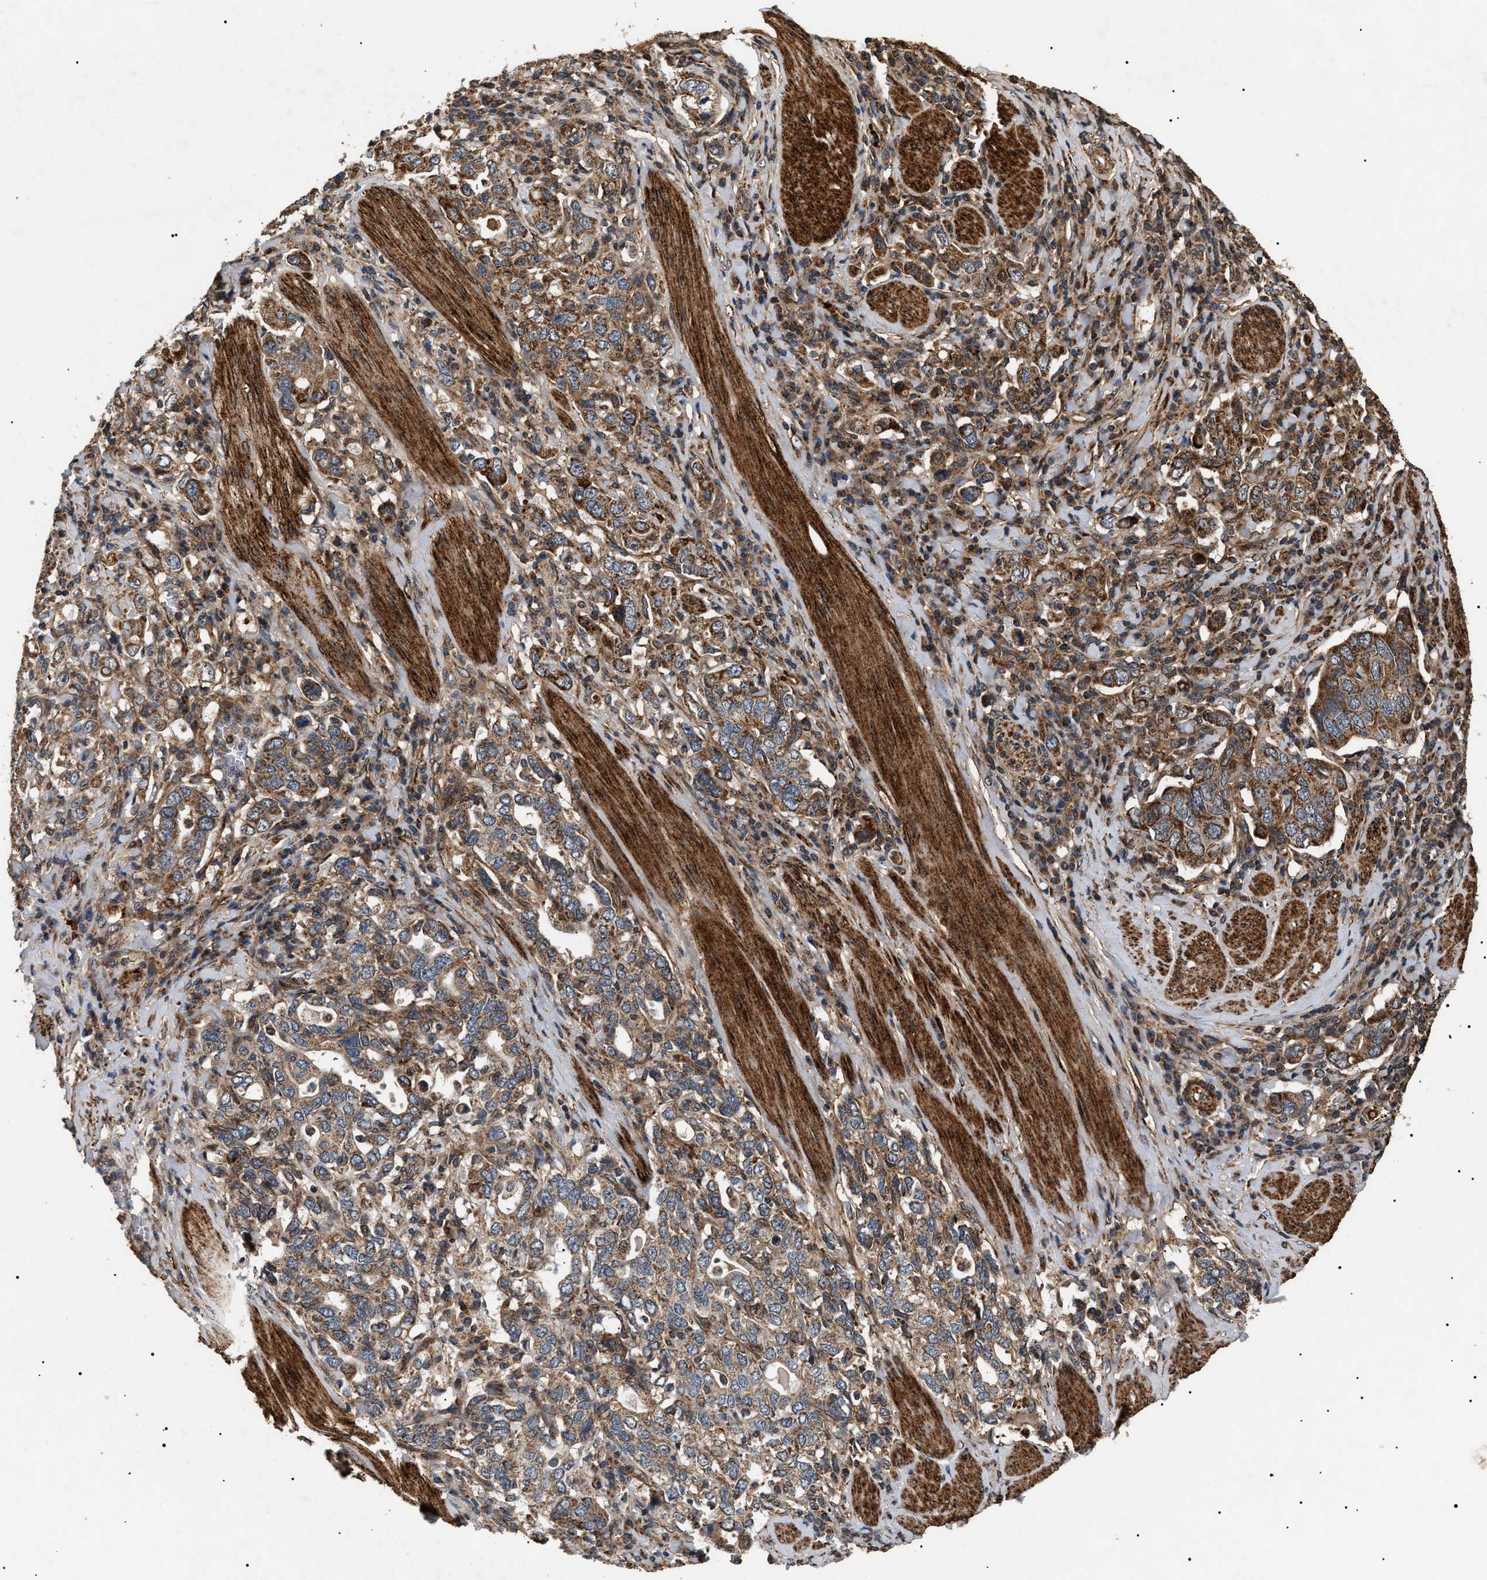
{"staining": {"intensity": "moderate", "quantity": ">75%", "location": "cytoplasmic/membranous"}, "tissue": "stomach cancer", "cell_type": "Tumor cells", "image_type": "cancer", "snomed": [{"axis": "morphology", "description": "Adenocarcinoma, NOS"}, {"axis": "topography", "description": "Stomach, upper"}], "caption": "The histopathology image shows staining of stomach adenocarcinoma, revealing moderate cytoplasmic/membranous protein expression (brown color) within tumor cells. Nuclei are stained in blue.", "gene": "ZBTB26", "patient": {"sex": "male", "age": 62}}